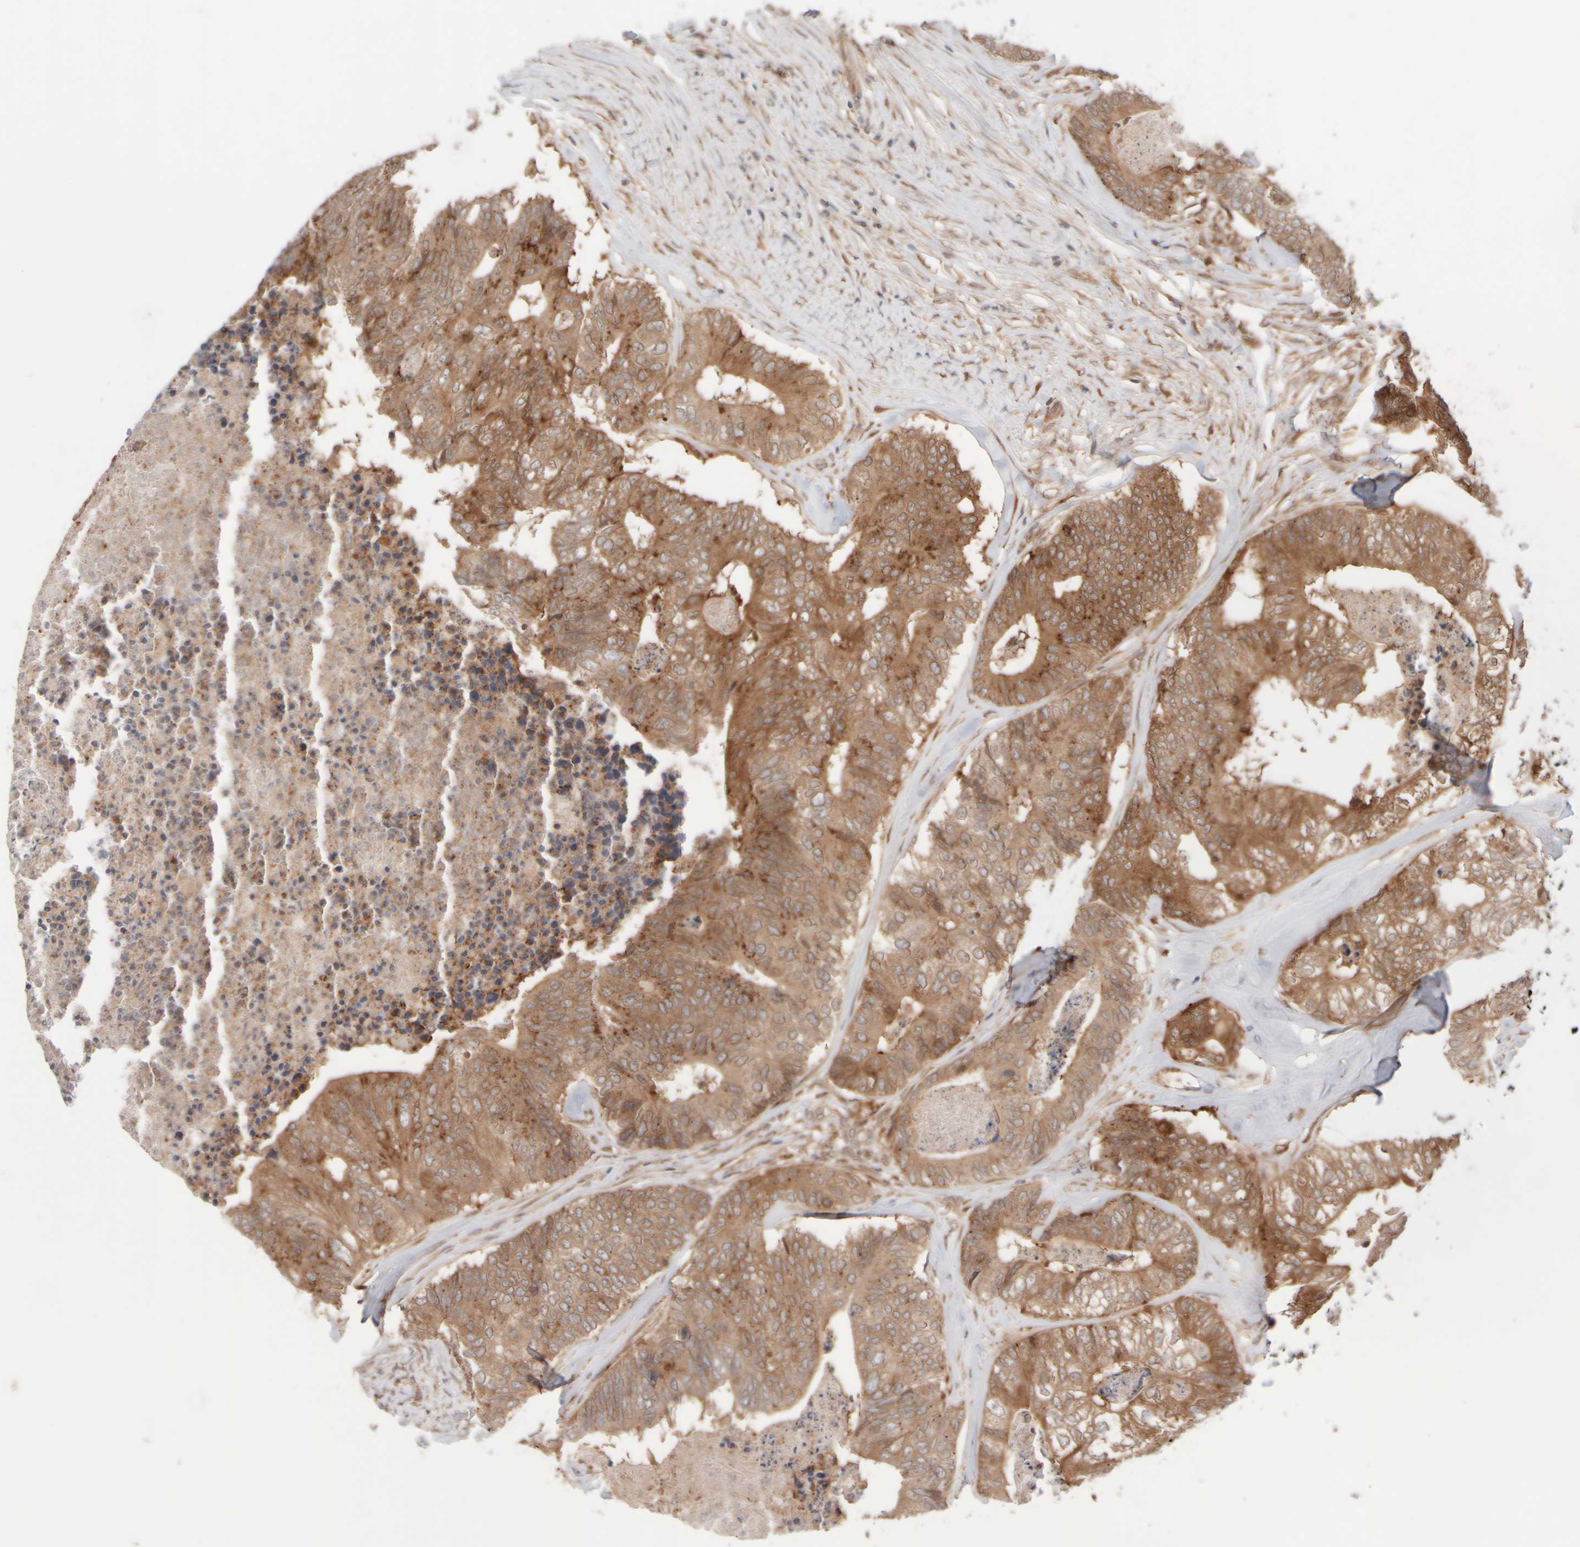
{"staining": {"intensity": "moderate", "quantity": ">75%", "location": "cytoplasmic/membranous"}, "tissue": "colorectal cancer", "cell_type": "Tumor cells", "image_type": "cancer", "snomed": [{"axis": "morphology", "description": "Adenocarcinoma, NOS"}, {"axis": "topography", "description": "Colon"}], "caption": "Immunohistochemistry of human colorectal adenocarcinoma demonstrates medium levels of moderate cytoplasmic/membranous staining in about >75% of tumor cells.", "gene": "GCN1", "patient": {"sex": "female", "age": 67}}